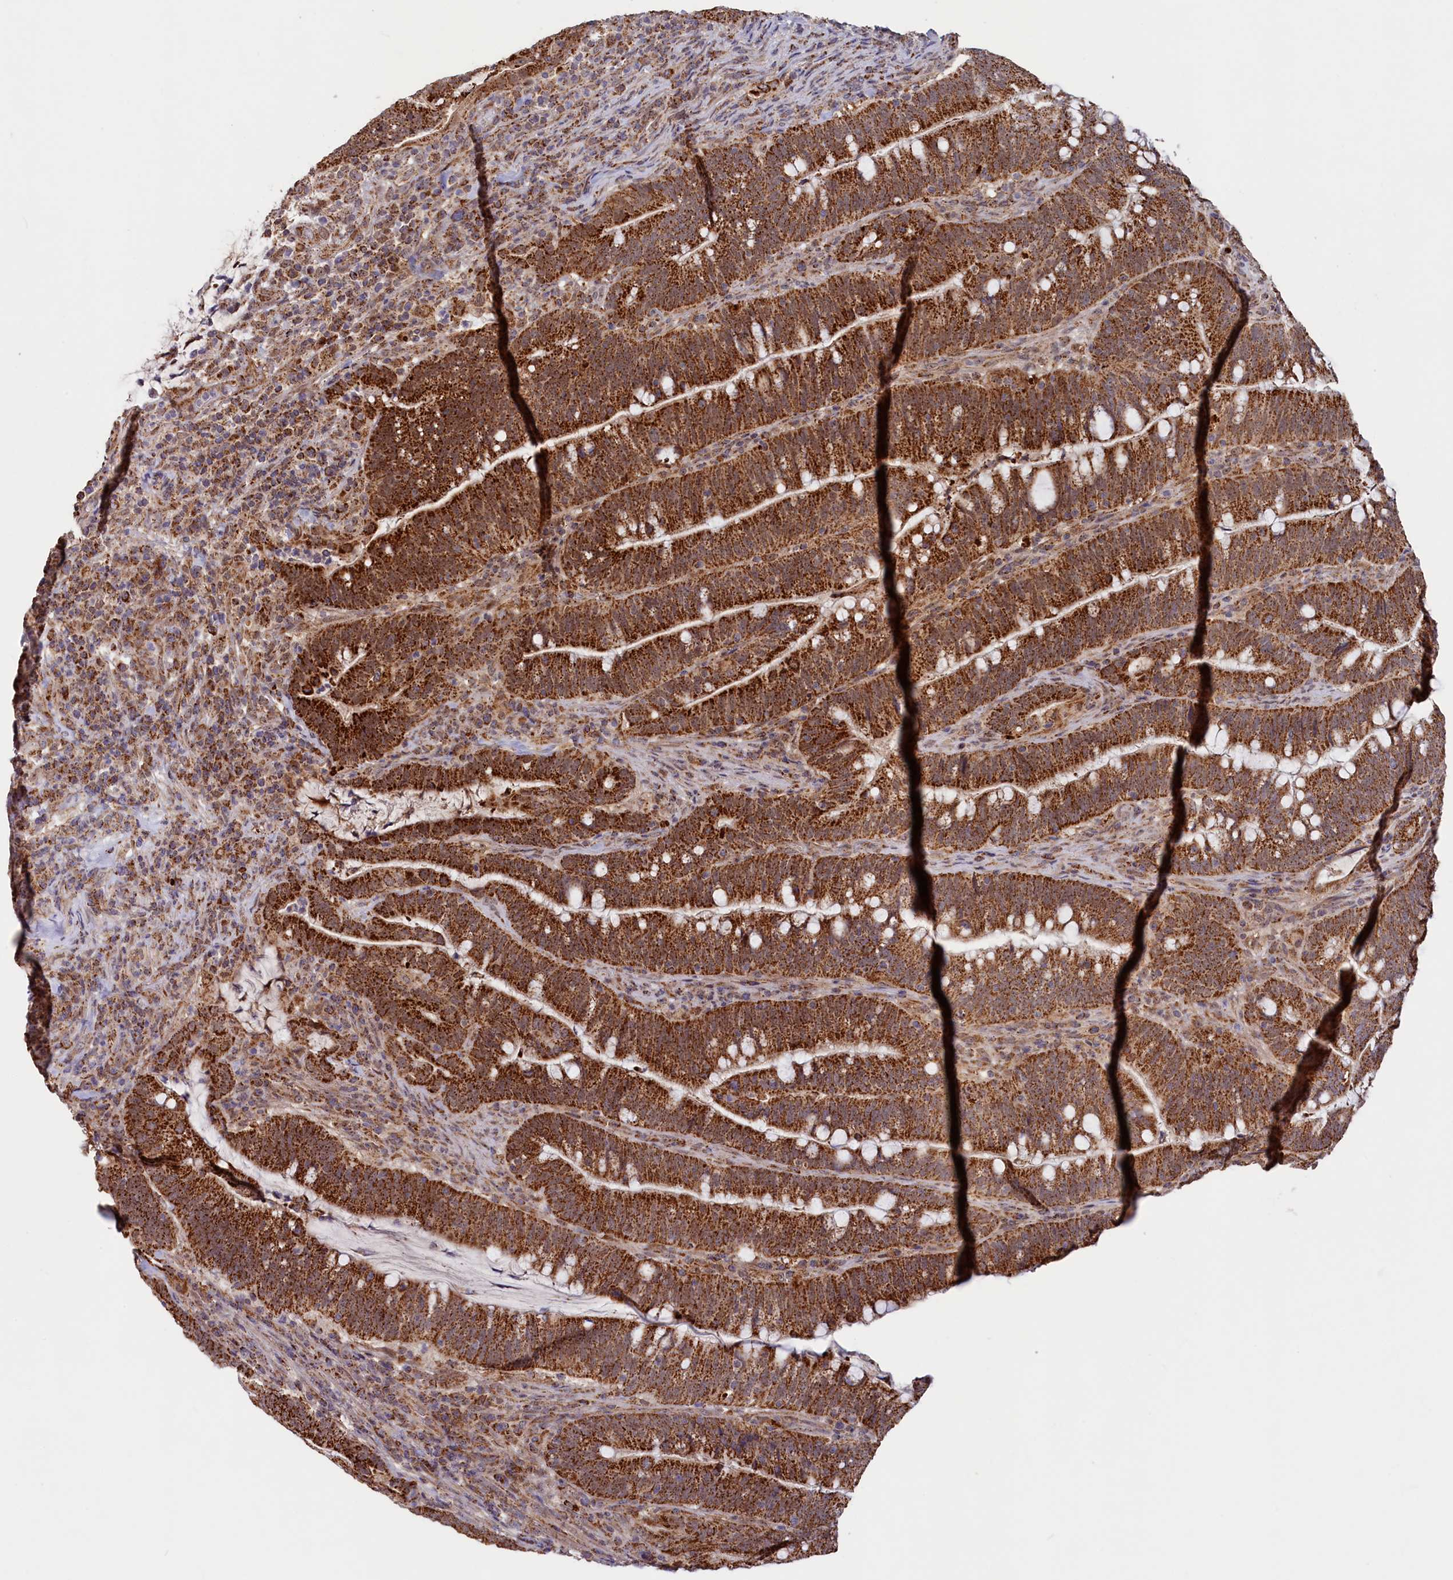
{"staining": {"intensity": "strong", "quantity": ">75%", "location": "cytoplasmic/membranous"}, "tissue": "colorectal cancer", "cell_type": "Tumor cells", "image_type": "cancer", "snomed": [{"axis": "morphology", "description": "Adenocarcinoma, NOS"}, {"axis": "topography", "description": "Colon"}], "caption": "Strong cytoplasmic/membranous expression is present in approximately >75% of tumor cells in colorectal cancer.", "gene": "DUS3L", "patient": {"sex": "female", "age": 66}}